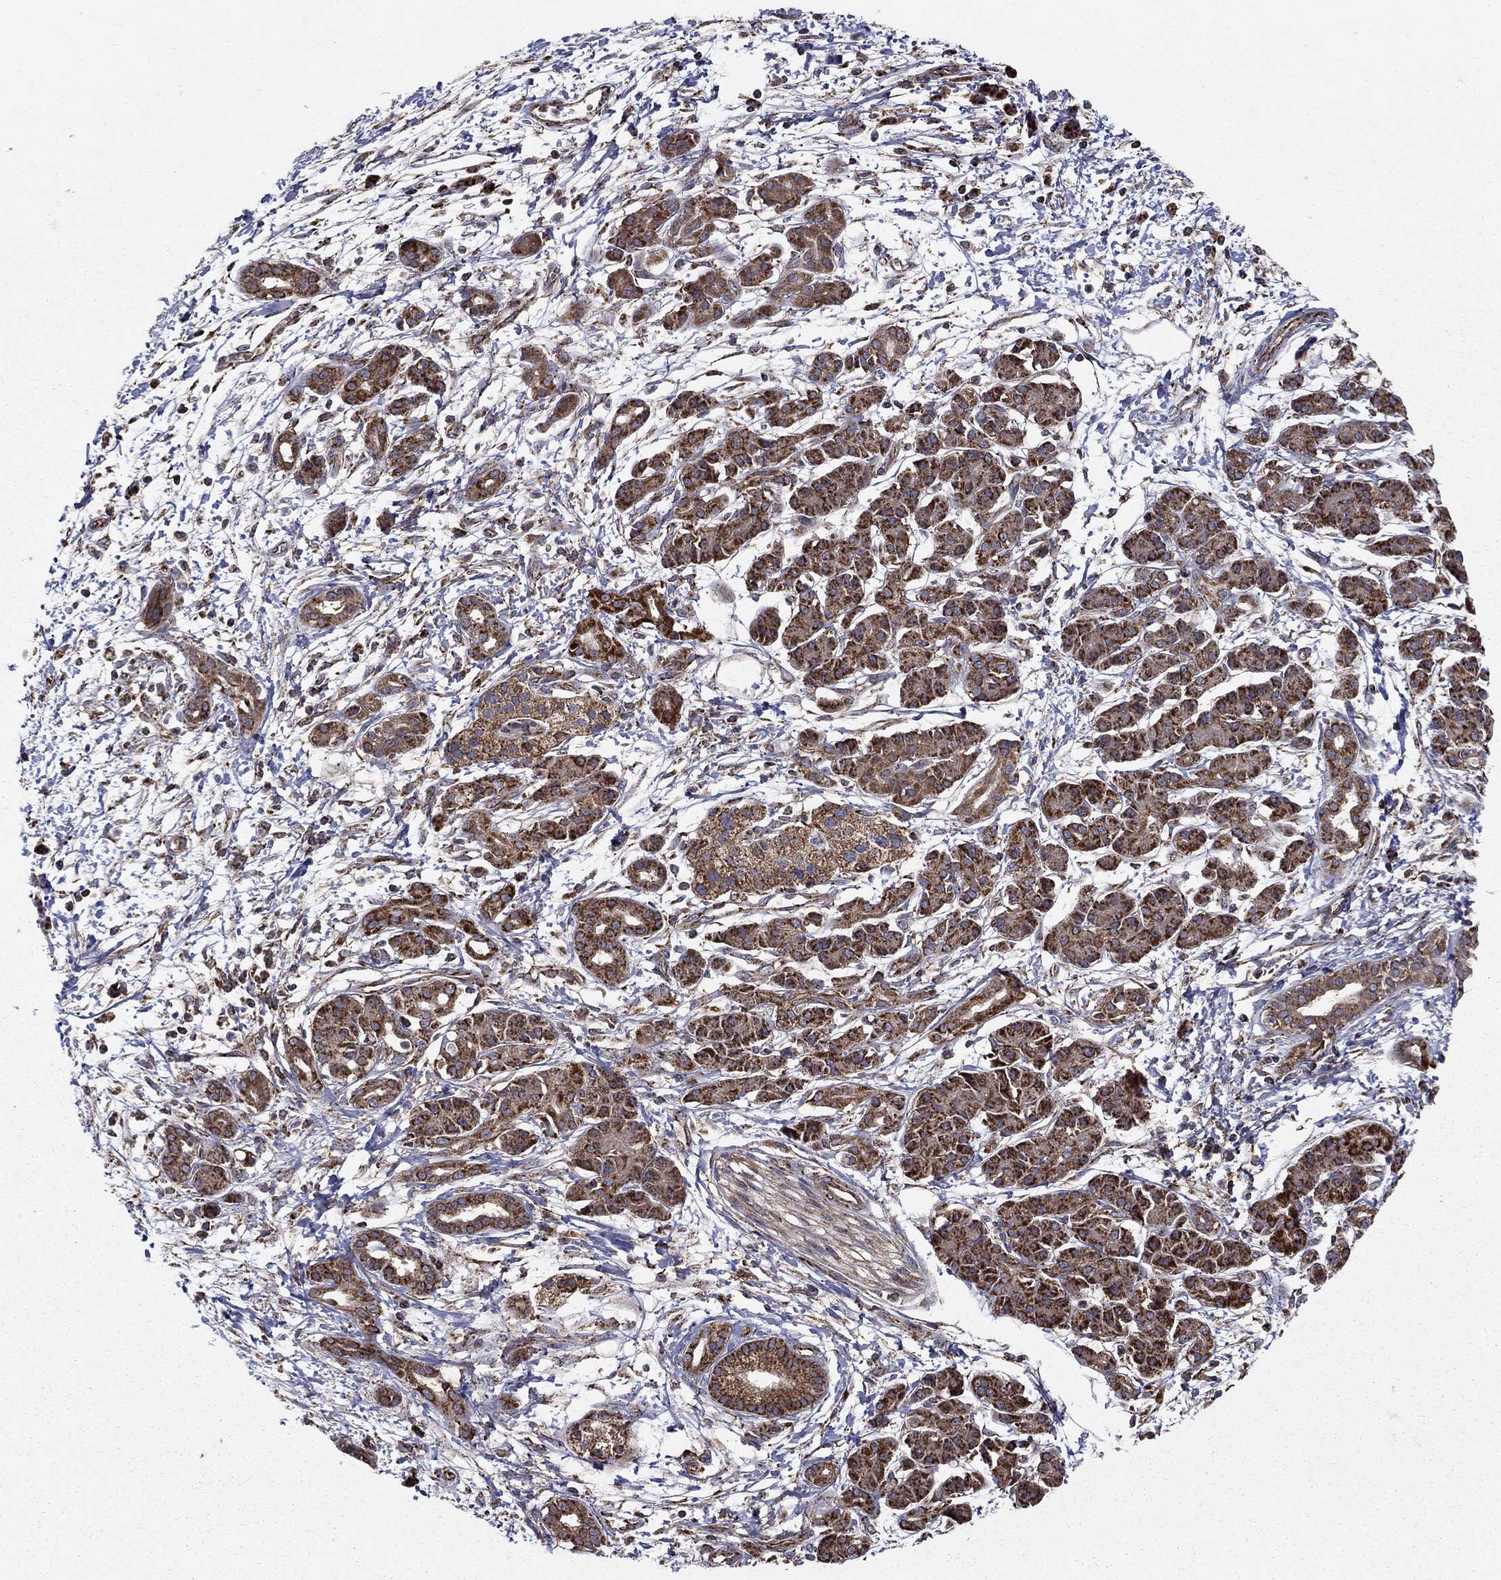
{"staining": {"intensity": "strong", "quantity": ">75%", "location": "cytoplasmic/membranous"}, "tissue": "pancreatic cancer", "cell_type": "Tumor cells", "image_type": "cancer", "snomed": [{"axis": "morphology", "description": "Adenocarcinoma, NOS"}, {"axis": "topography", "description": "Pancreas"}], "caption": "Pancreatic cancer was stained to show a protein in brown. There is high levels of strong cytoplasmic/membranous positivity in approximately >75% of tumor cells.", "gene": "NDUFS8", "patient": {"sex": "male", "age": 72}}